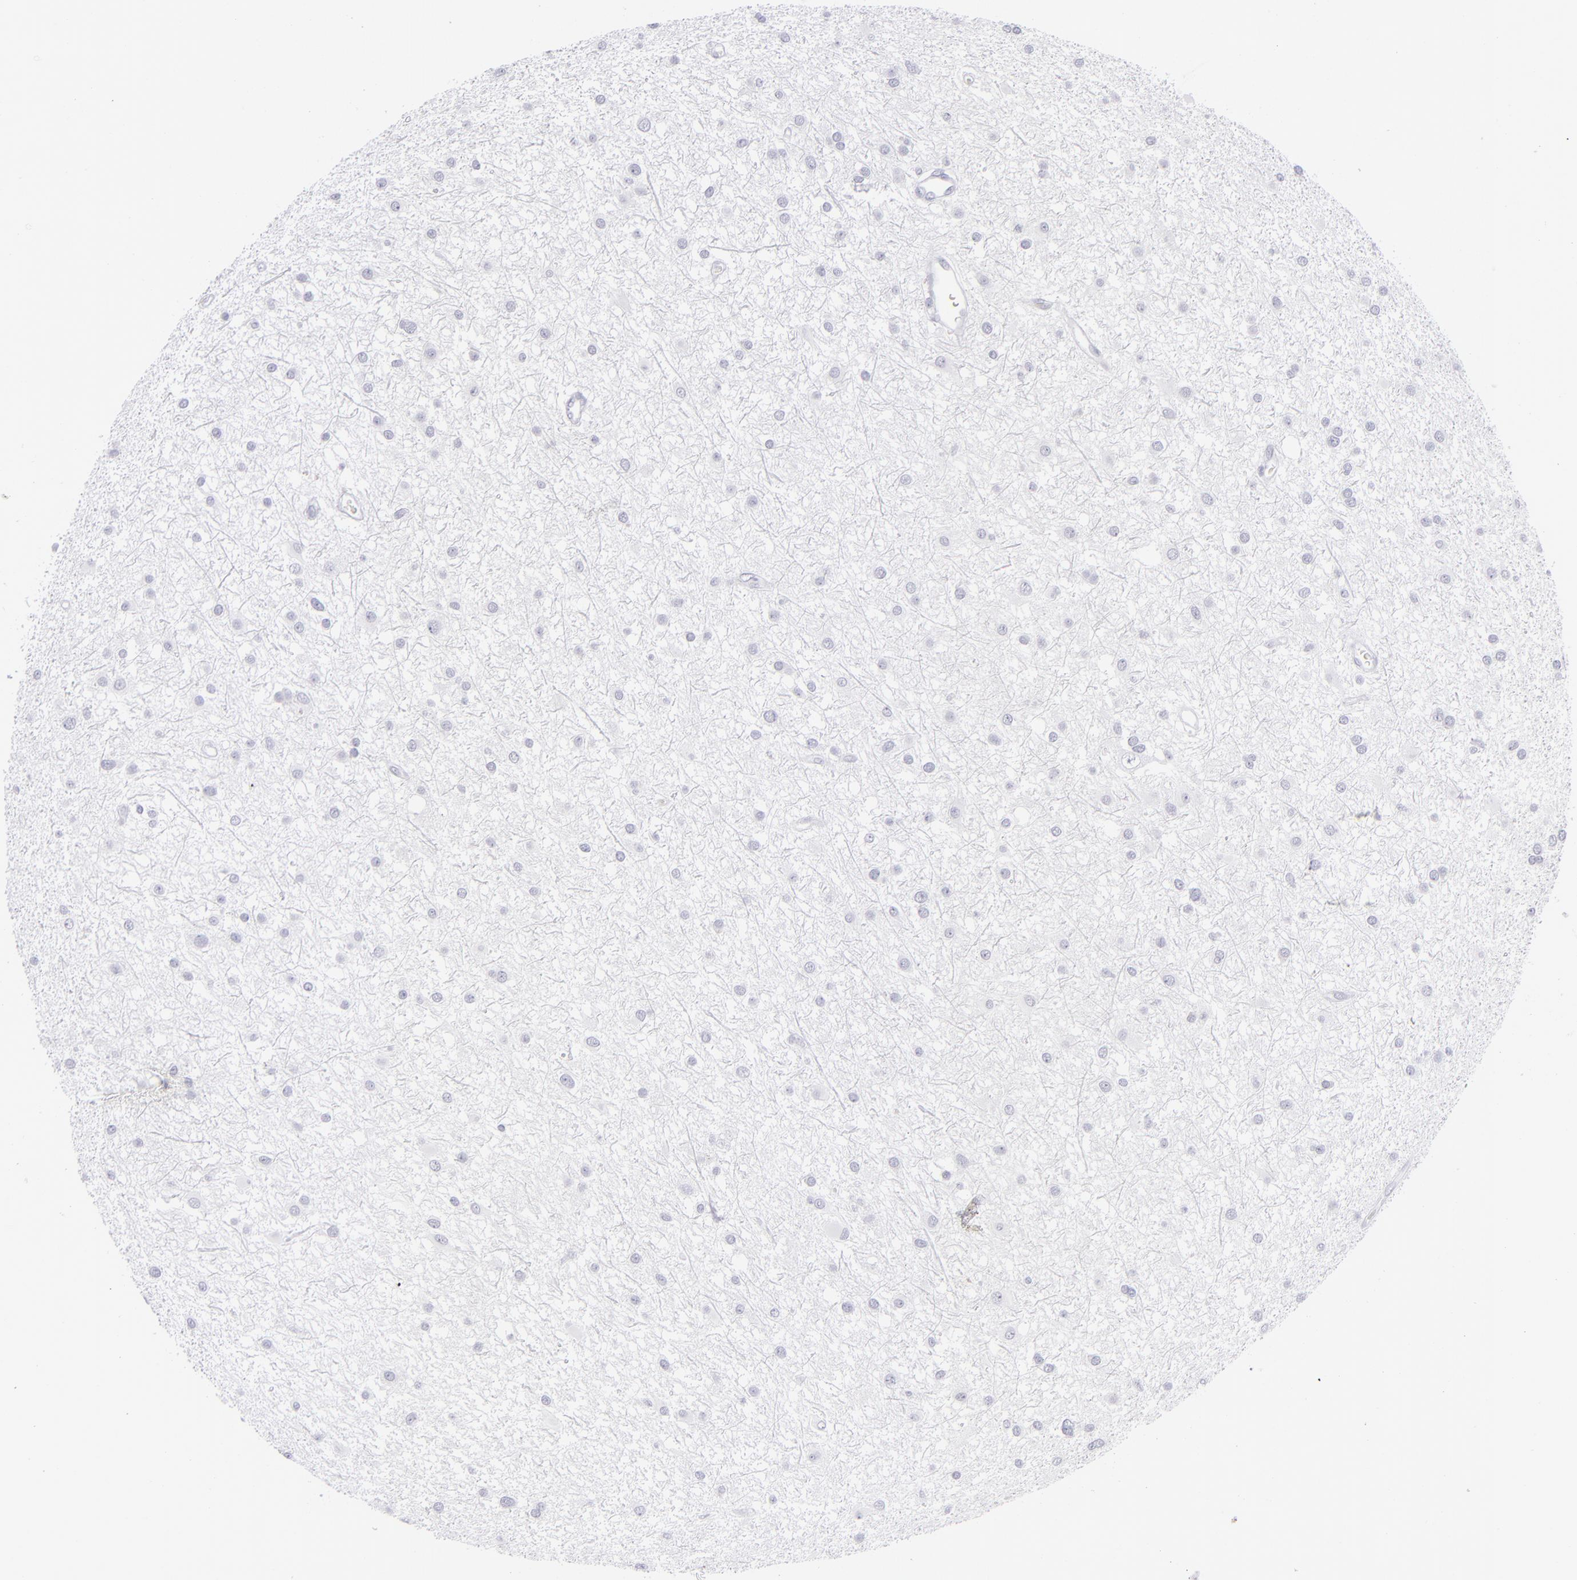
{"staining": {"intensity": "negative", "quantity": "none", "location": "none"}, "tissue": "glioma", "cell_type": "Tumor cells", "image_type": "cancer", "snomed": [{"axis": "morphology", "description": "Glioma, malignant, Low grade"}, {"axis": "topography", "description": "Brain"}], "caption": "Immunohistochemistry image of neoplastic tissue: human malignant glioma (low-grade) stained with DAB (3,3'-diaminobenzidine) demonstrates no significant protein positivity in tumor cells. (DAB (3,3'-diaminobenzidine) IHC, high magnification).", "gene": "ITGB4", "patient": {"sex": "female", "age": 36}}